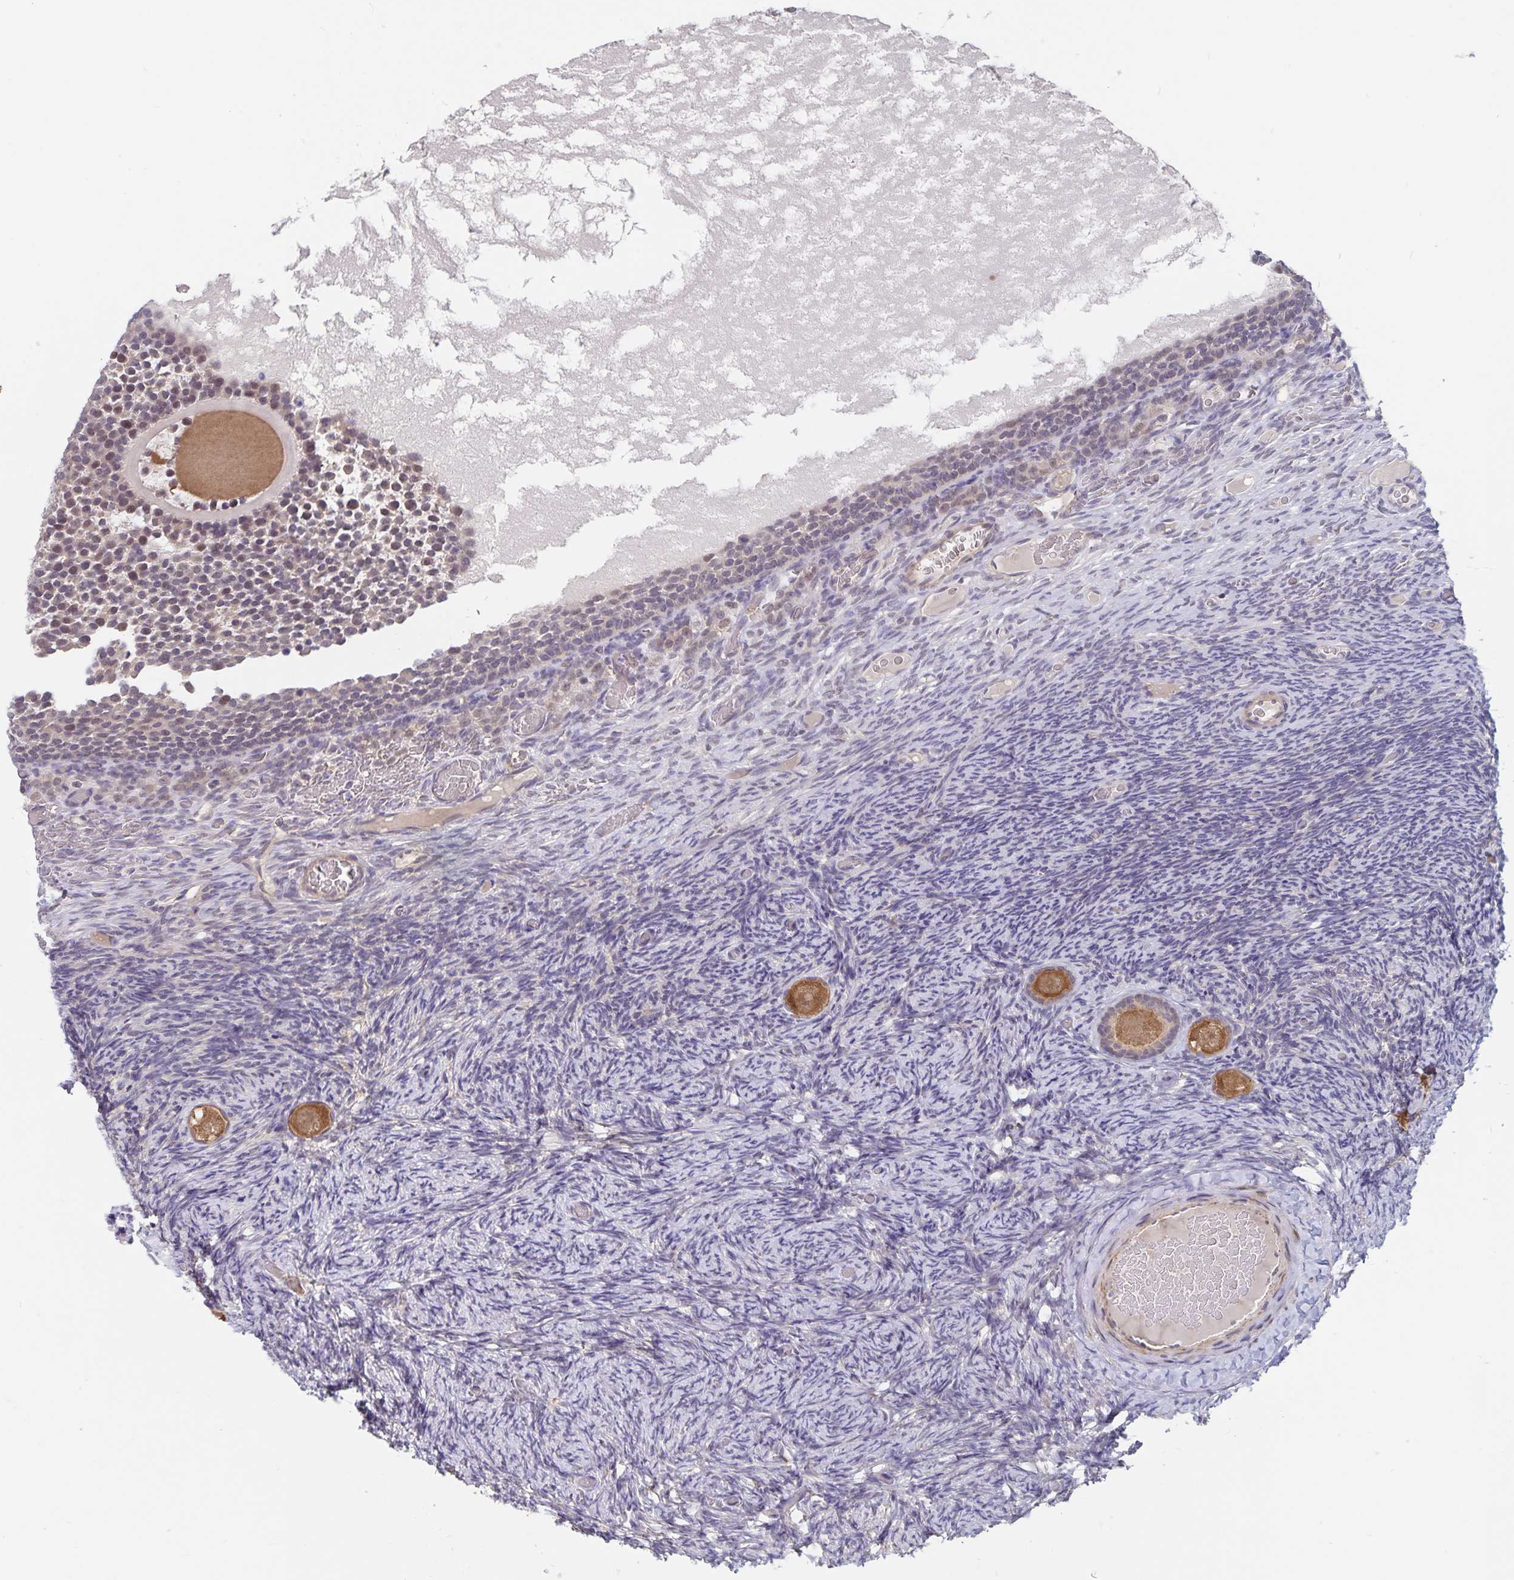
{"staining": {"intensity": "strong", "quantity": "25%-75%", "location": "cytoplasmic/membranous"}, "tissue": "ovary", "cell_type": "Follicle cells", "image_type": "normal", "snomed": [{"axis": "morphology", "description": "Normal tissue, NOS"}, {"axis": "topography", "description": "Ovary"}], "caption": "This photomicrograph demonstrates immunohistochemistry staining of unremarkable human ovary, with high strong cytoplasmic/membranous positivity in approximately 25%-75% of follicle cells.", "gene": "BAG6", "patient": {"sex": "female", "age": 34}}